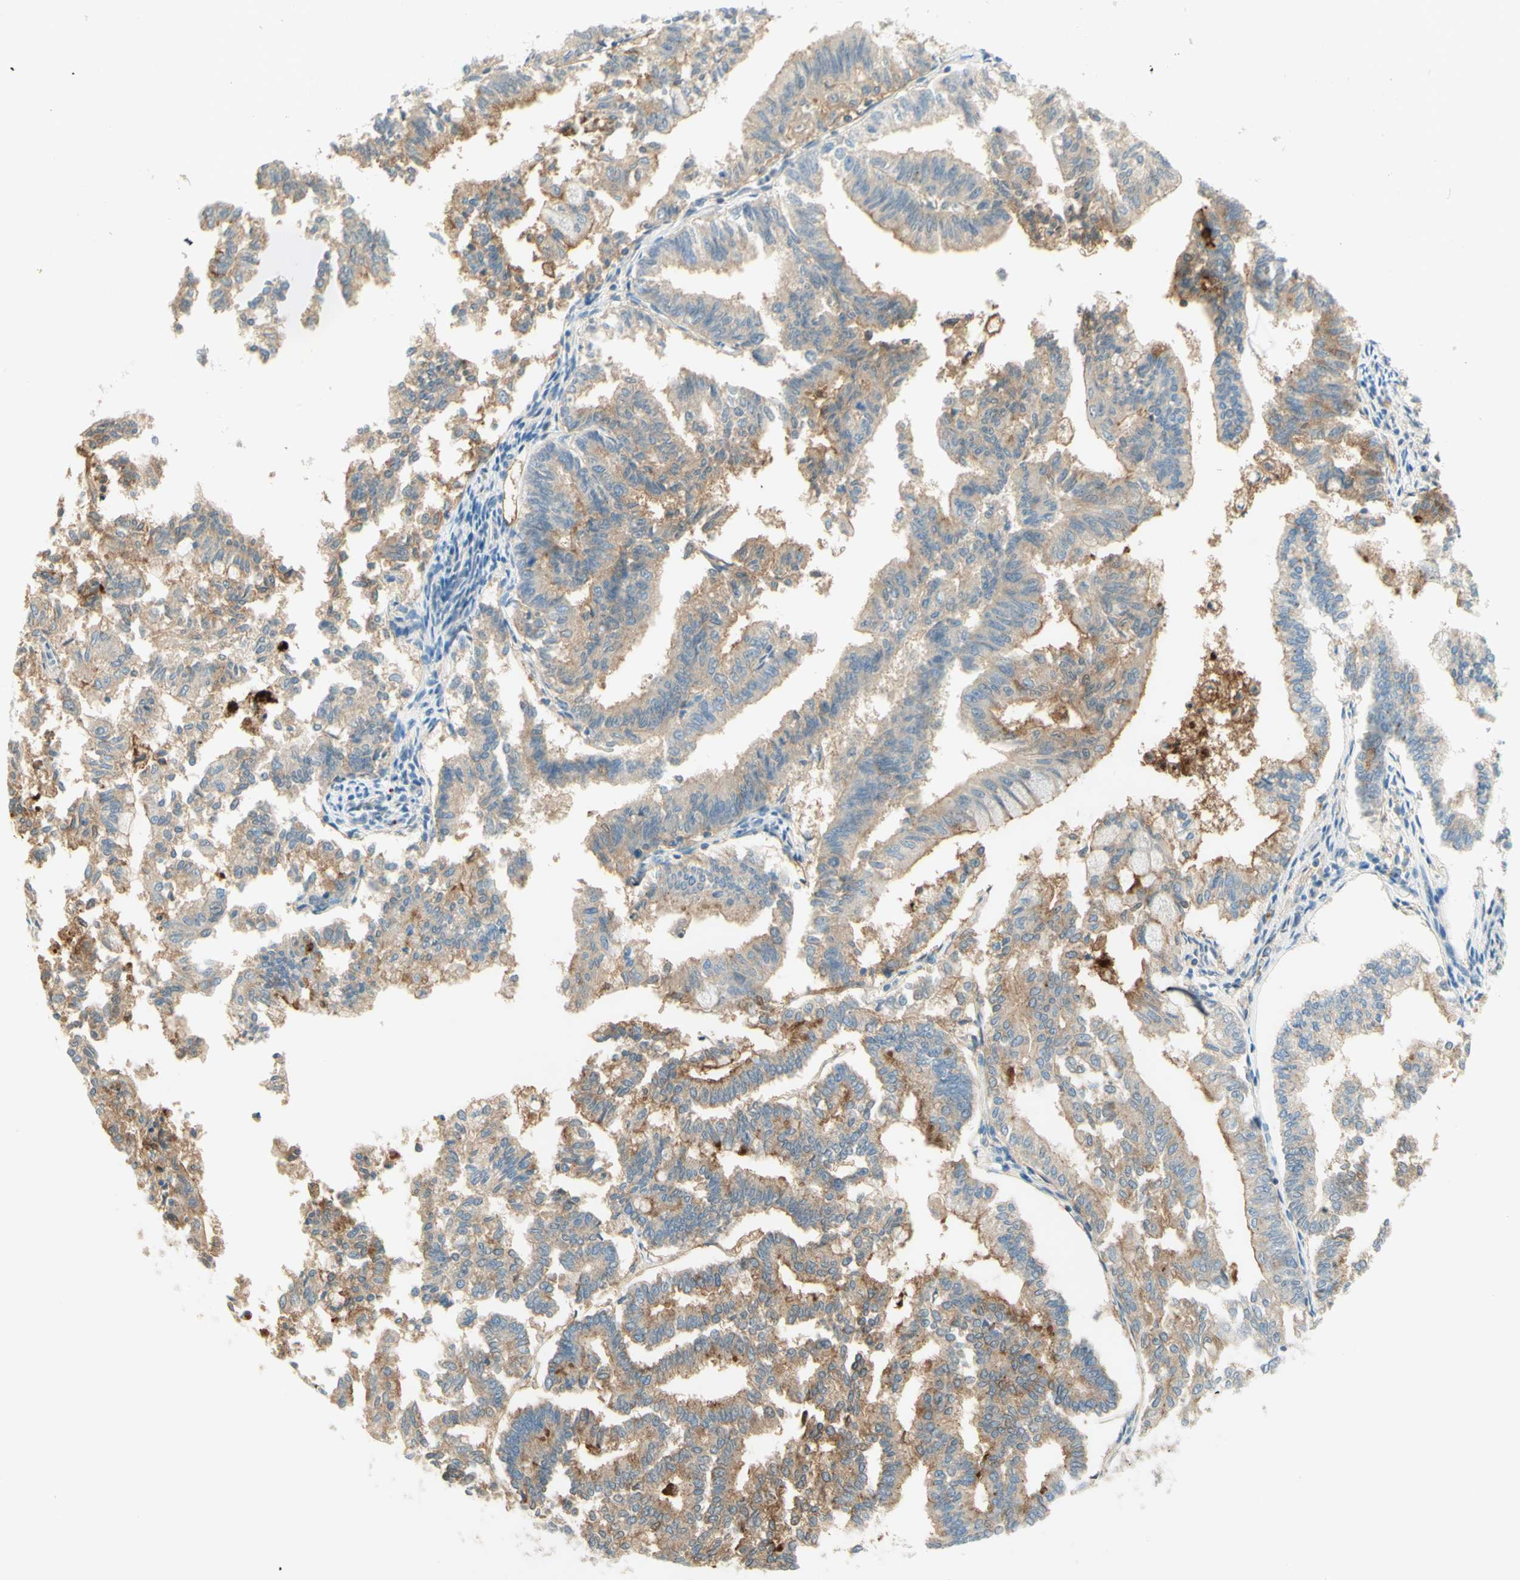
{"staining": {"intensity": "moderate", "quantity": ">75%", "location": "cytoplasmic/membranous"}, "tissue": "endometrial cancer", "cell_type": "Tumor cells", "image_type": "cancer", "snomed": [{"axis": "morphology", "description": "Necrosis, NOS"}, {"axis": "morphology", "description": "Adenocarcinoma, NOS"}, {"axis": "topography", "description": "Endometrium"}], "caption": "IHC of endometrial cancer (adenocarcinoma) shows medium levels of moderate cytoplasmic/membranous positivity in approximately >75% of tumor cells.", "gene": "PROM1", "patient": {"sex": "female", "age": 79}}